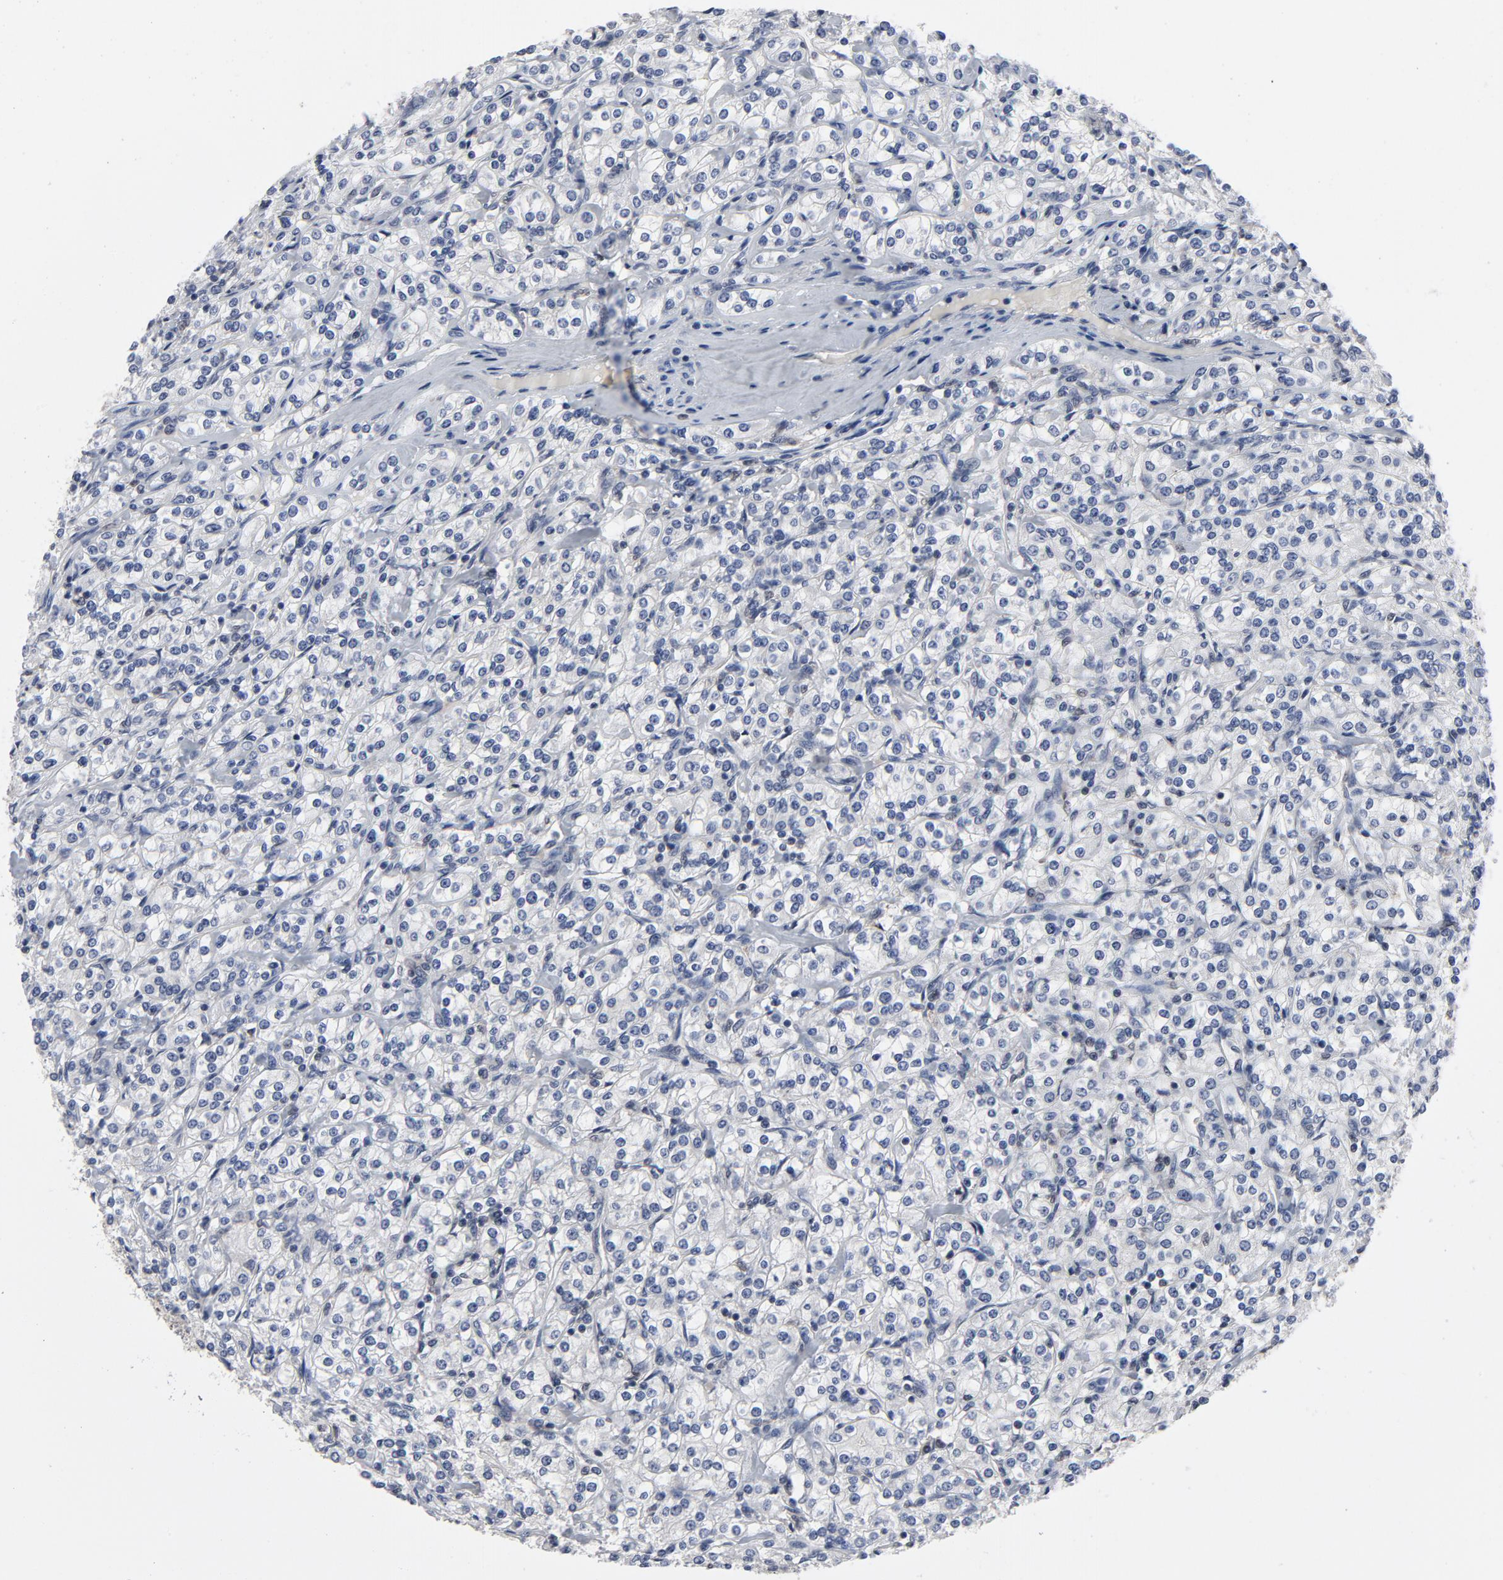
{"staining": {"intensity": "negative", "quantity": "none", "location": "none"}, "tissue": "renal cancer", "cell_type": "Tumor cells", "image_type": "cancer", "snomed": [{"axis": "morphology", "description": "Adenocarcinoma, NOS"}, {"axis": "topography", "description": "Kidney"}], "caption": "Tumor cells are negative for protein expression in human renal adenocarcinoma. Nuclei are stained in blue.", "gene": "NFKB1", "patient": {"sex": "male", "age": 77}}